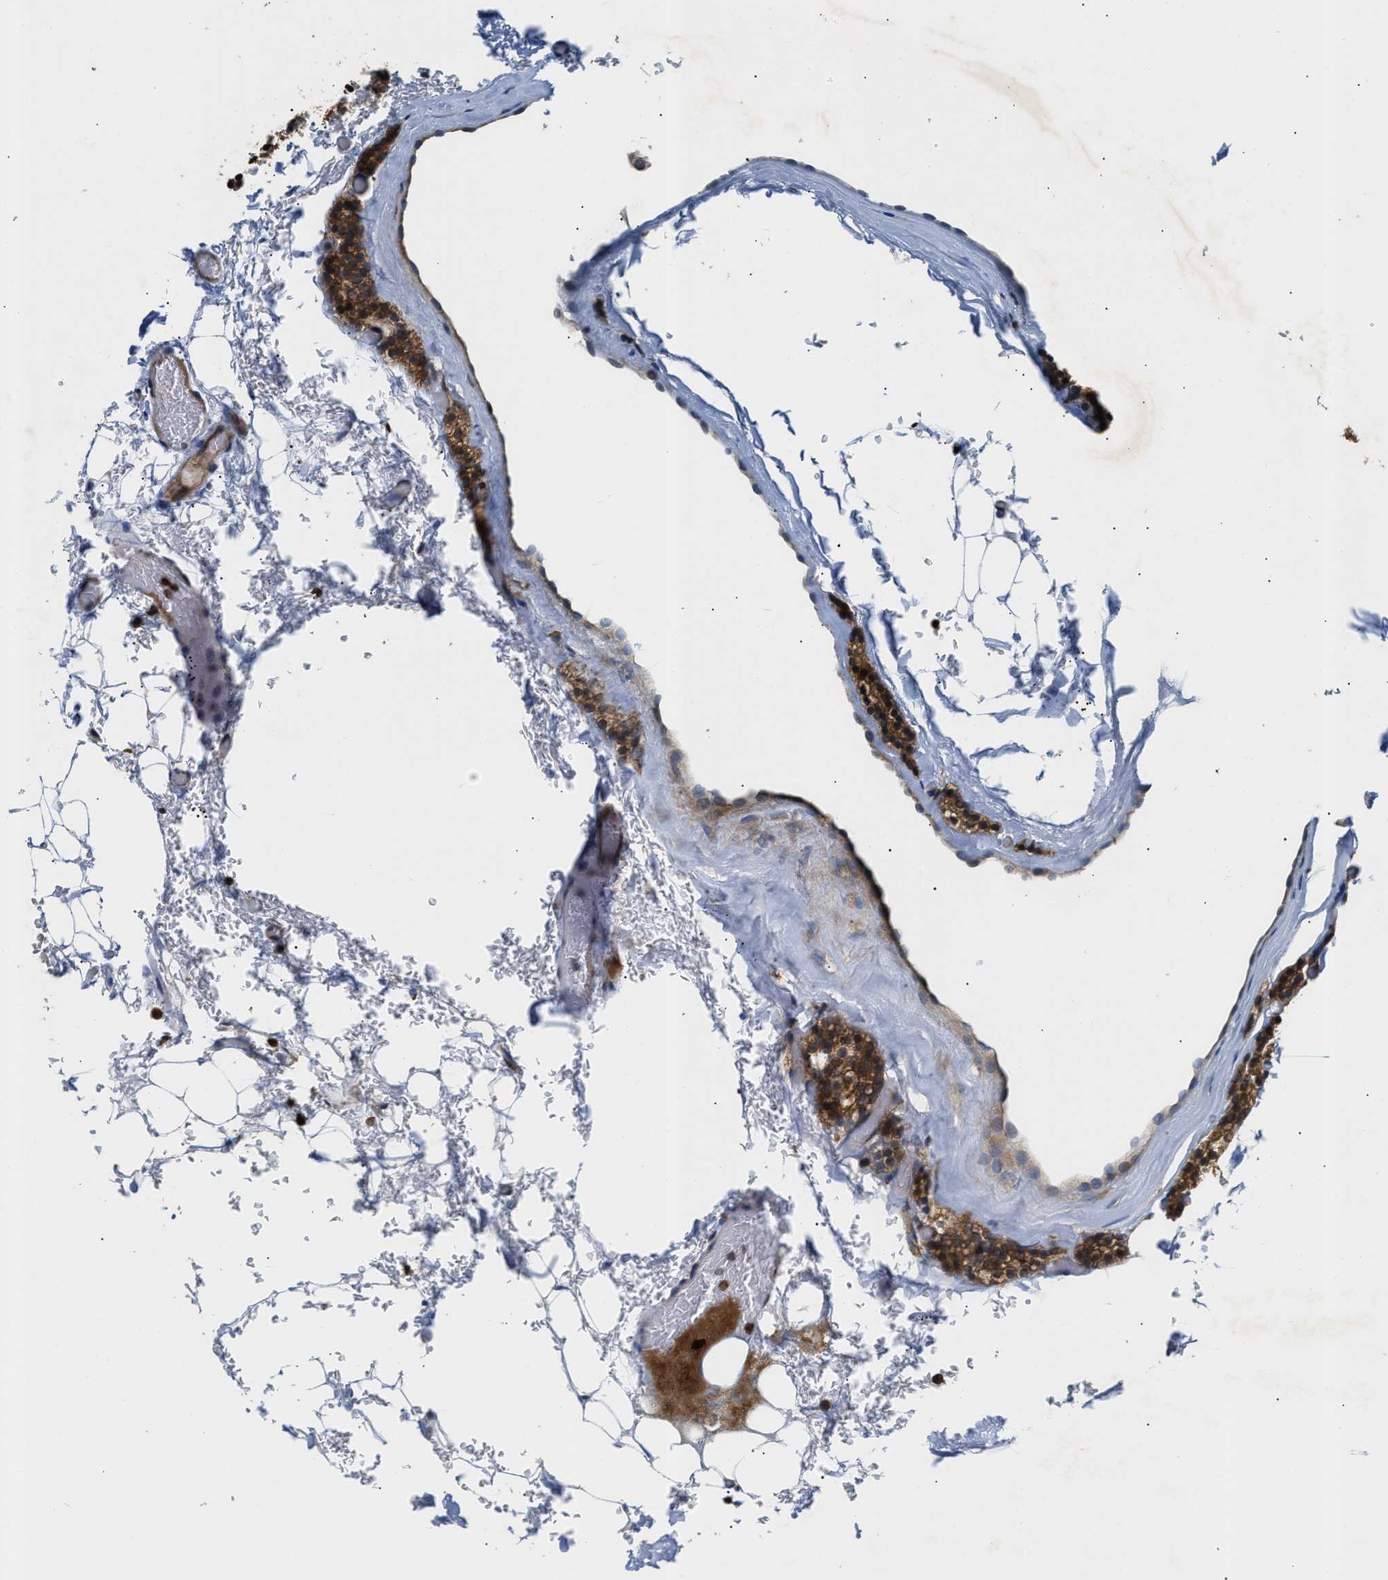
{"staining": {"intensity": "moderate", "quantity": ">75%", "location": "cytoplasmic/membranous,nuclear"}, "tissue": "parathyroid gland", "cell_type": "Glandular cells", "image_type": "normal", "snomed": [{"axis": "morphology", "description": "Normal tissue, NOS"}, {"axis": "morphology", "description": "Inflammation chronic"}, {"axis": "morphology", "description": "Goiter, colloid"}, {"axis": "topography", "description": "Thyroid gland"}, {"axis": "topography", "description": "Parathyroid gland"}], "caption": "DAB (3,3'-diaminobenzidine) immunohistochemical staining of normal parathyroid gland shows moderate cytoplasmic/membranous,nuclear protein positivity in about >75% of glandular cells. (DAB (3,3'-diaminobenzidine) IHC with brightfield microscopy, high magnification).", "gene": "OSTF1", "patient": {"sex": "male", "age": 65}}